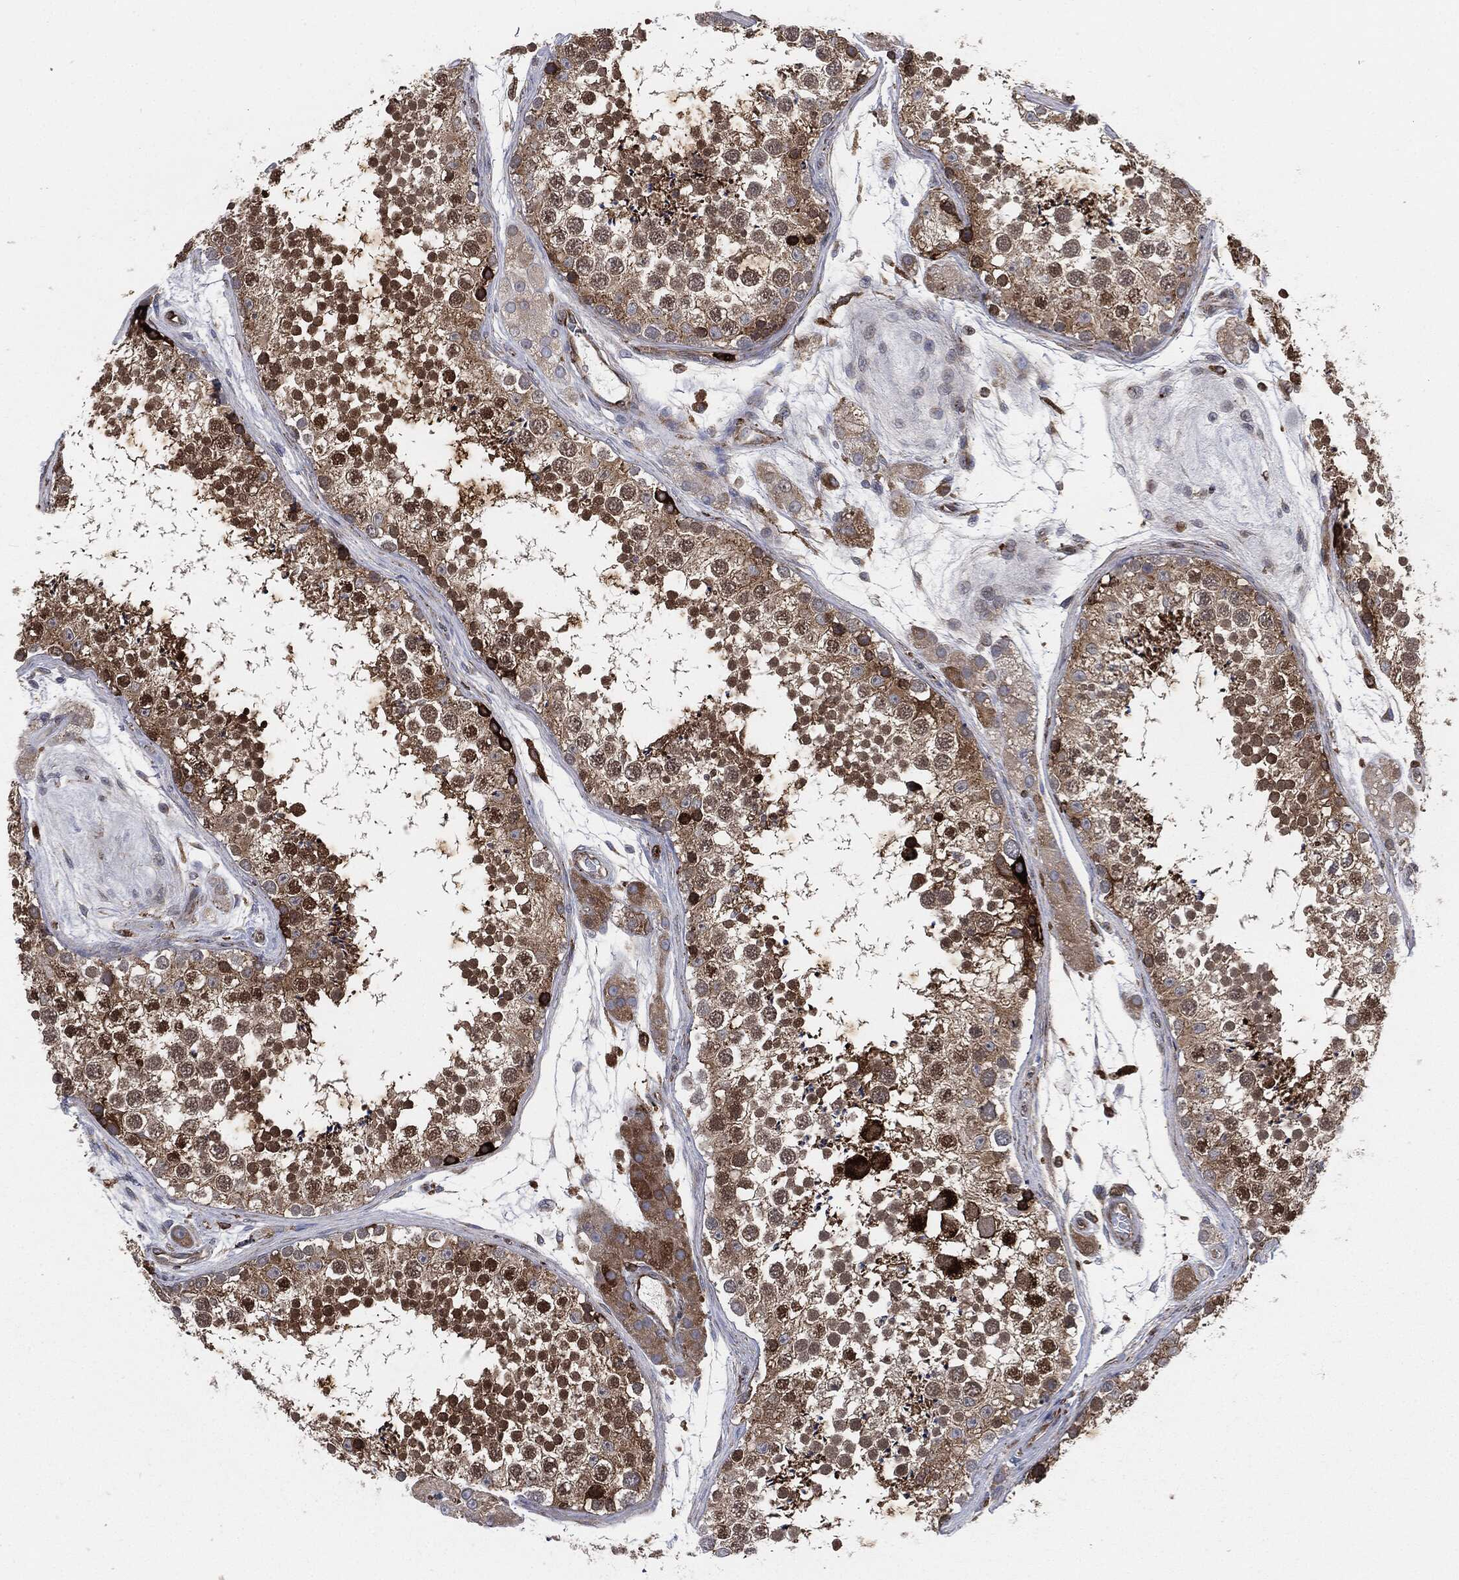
{"staining": {"intensity": "strong", "quantity": "25%-75%", "location": "cytoplasmic/membranous"}, "tissue": "testis", "cell_type": "Cells in seminiferous ducts", "image_type": "normal", "snomed": [{"axis": "morphology", "description": "Normal tissue, NOS"}, {"axis": "topography", "description": "Testis"}], "caption": "The histopathology image exhibits a brown stain indicating the presence of a protein in the cytoplasmic/membranous of cells in seminiferous ducts in testis. The staining was performed using DAB to visualize the protein expression in brown, while the nuclei were stained in blue with hematoxylin (Magnification: 20x).", "gene": "CALR", "patient": {"sex": "male", "age": 41}}